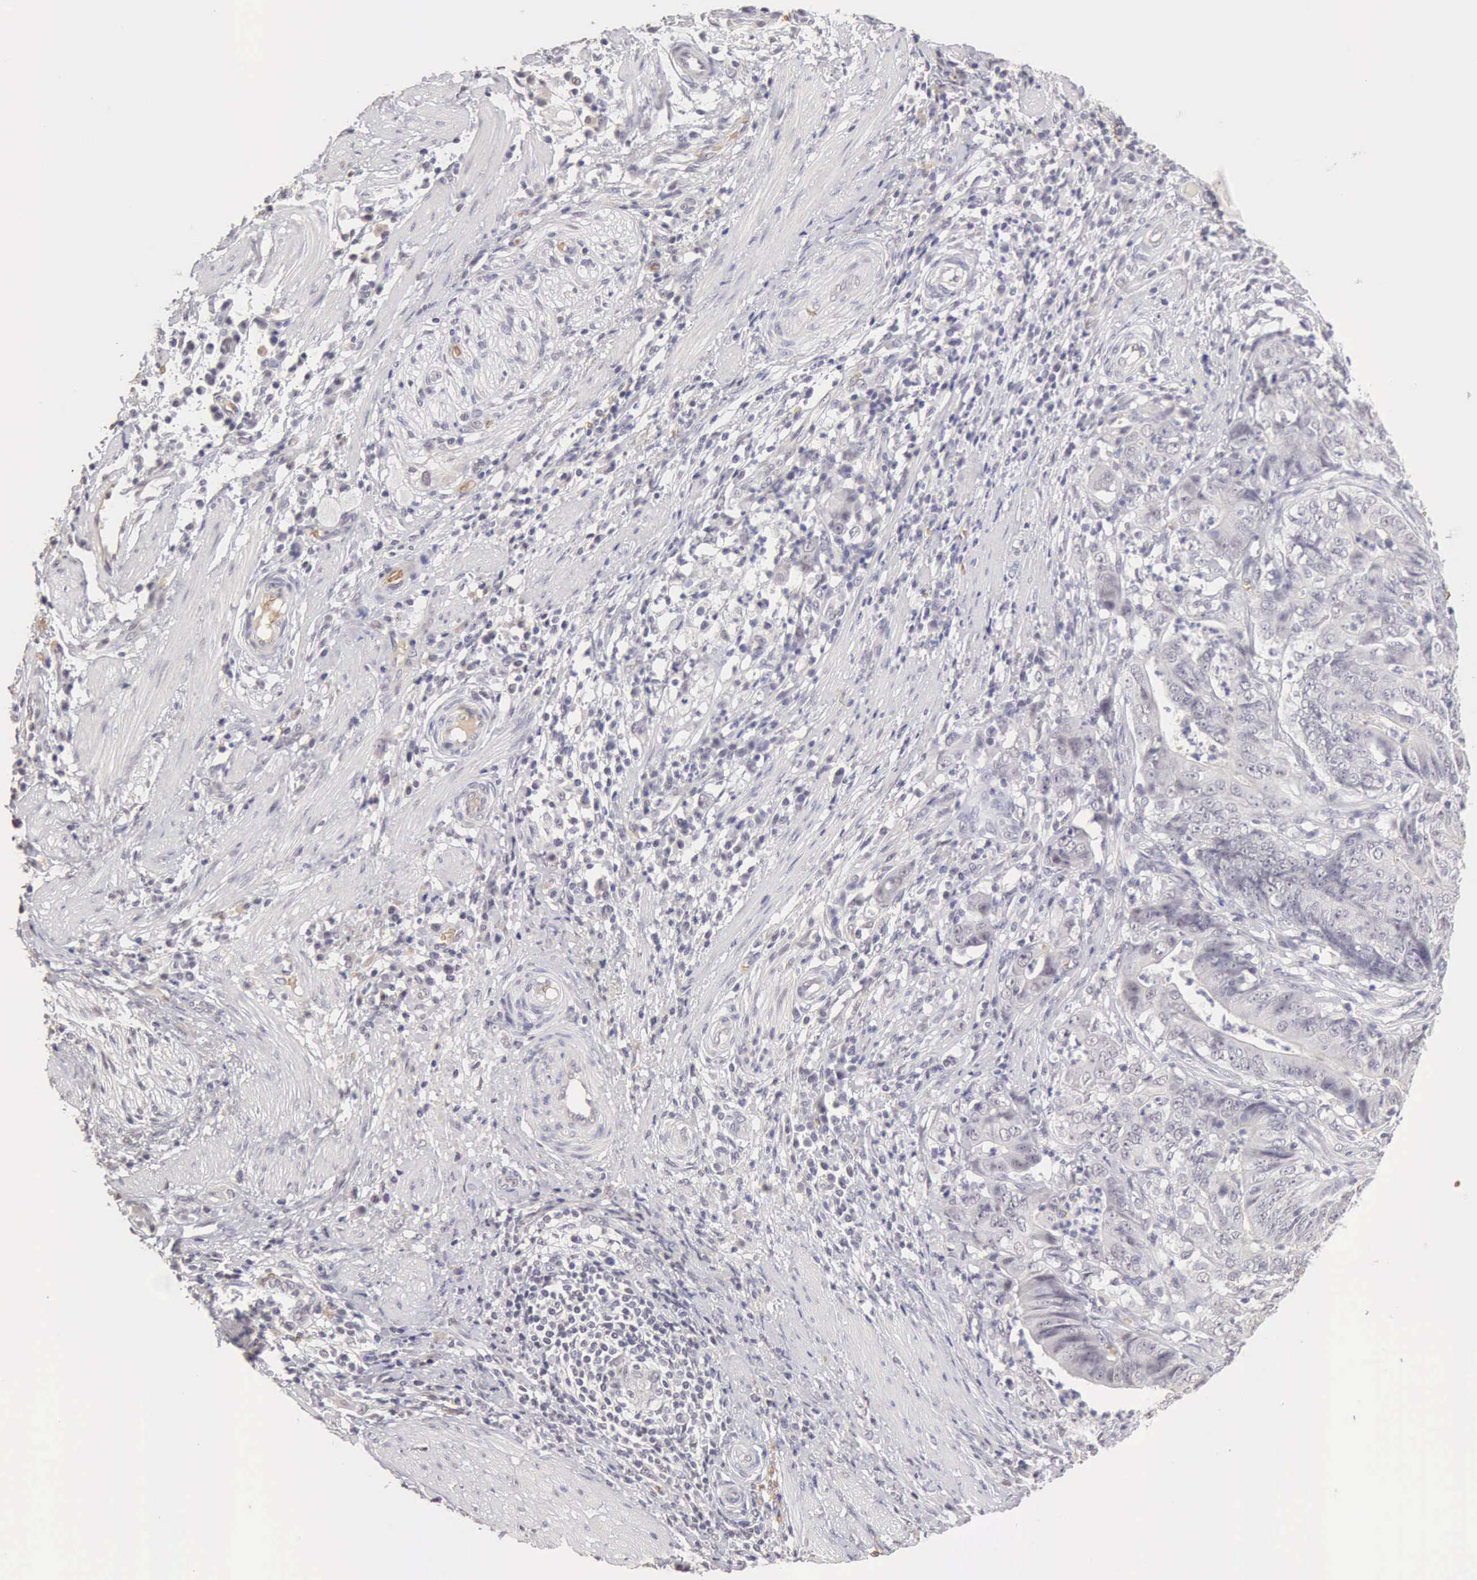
{"staining": {"intensity": "negative", "quantity": "none", "location": "none"}, "tissue": "stomach cancer", "cell_type": "Tumor cells", "image_type": "cancer", "snomed": [{"axis": "morphology", "description": "Adenocarcinoma, NOS"}, {"axis": "topography", "description": "Stomach, lower"}], "caption": "The photomicrograph exhibits no staining of tumor cells in stomach adenocarcinoma.", "gene": "CFI", "patient": {"sex": "female", "age": 86}}